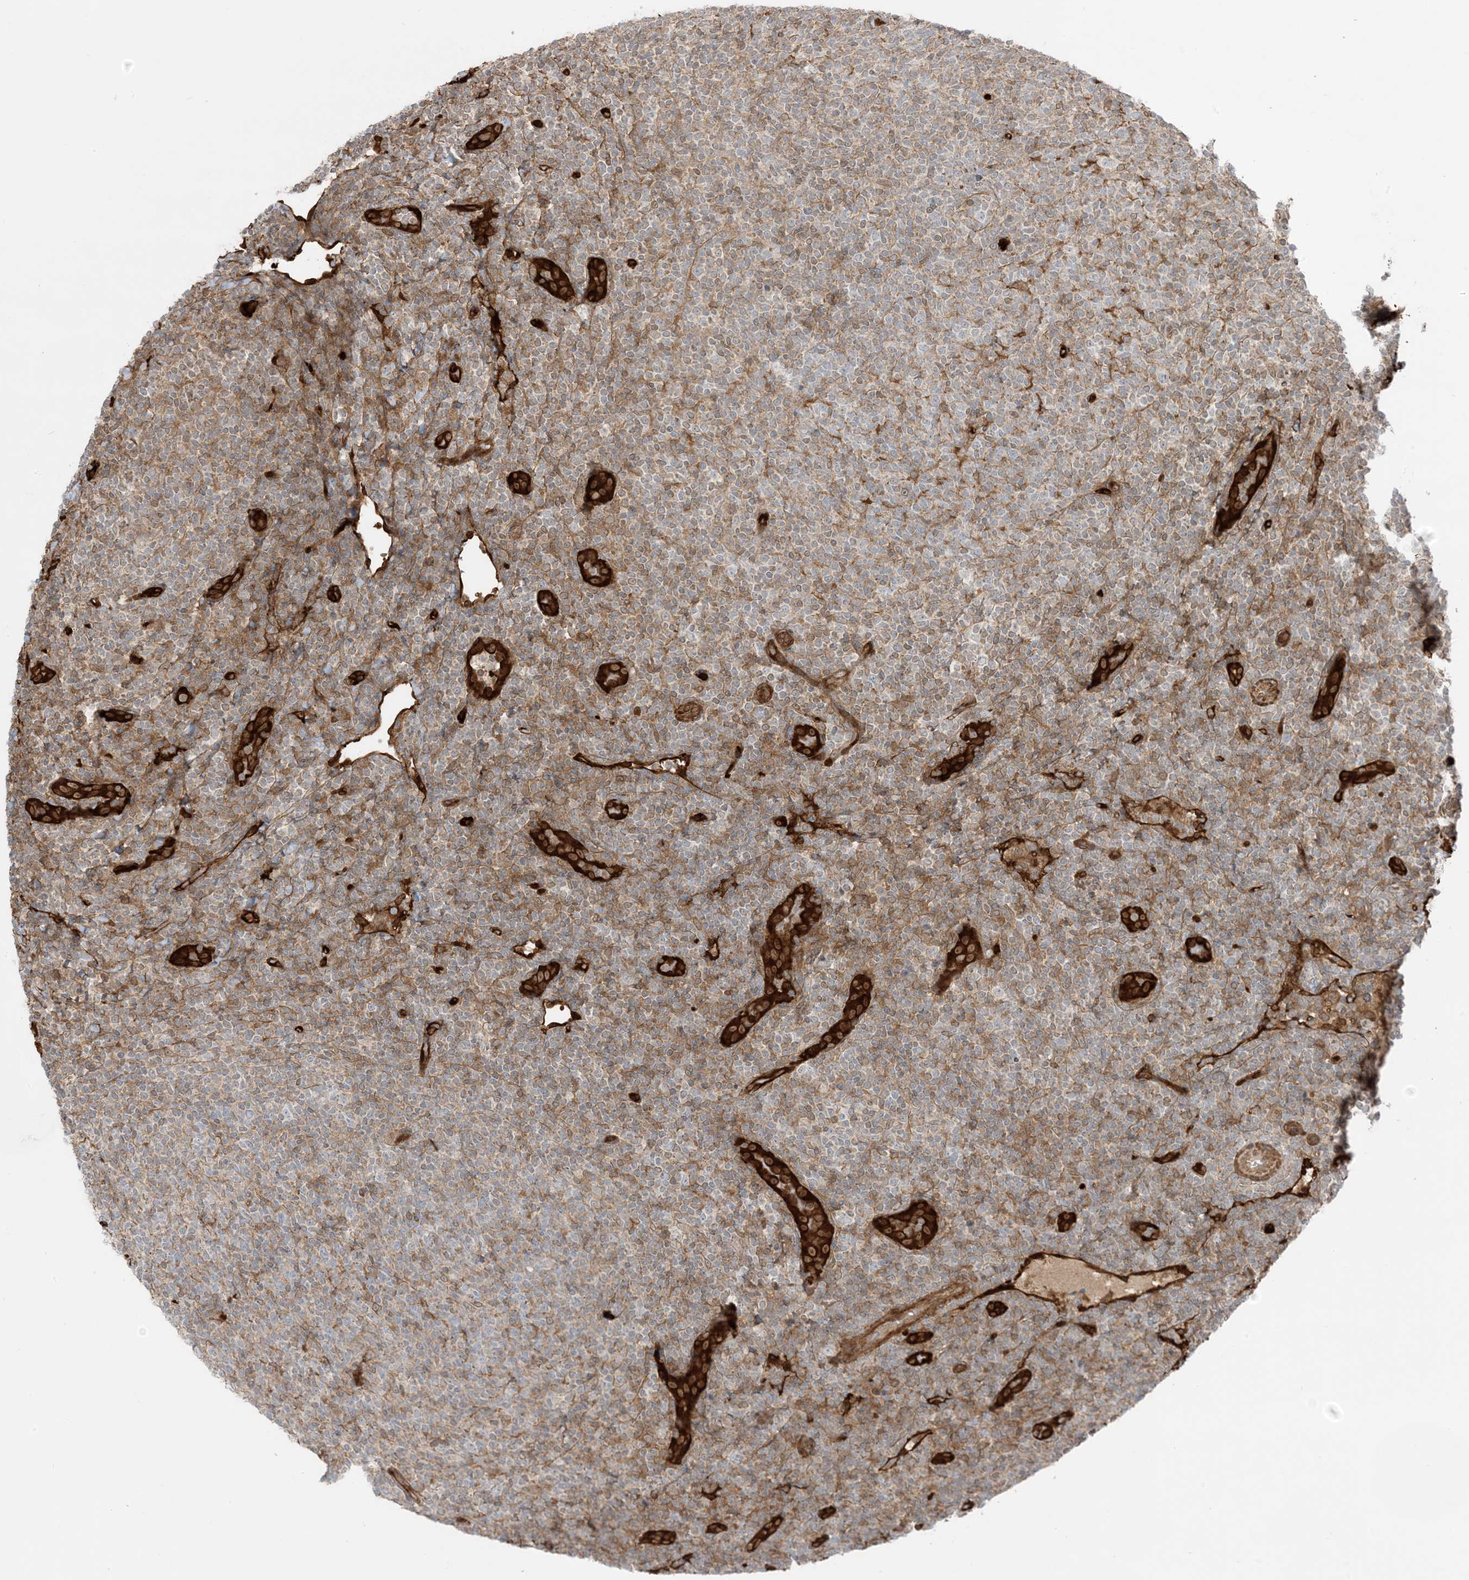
{"staining": {"intensity": "moderate", "quantity": "25%-75%", "location": "cytoplasmic/membranous"}, "tissue": "lymphoma", "cell_type": "Tumor cells", "image_type": "cancer", "snomed": [{"axis": "morphology", "description": "Malignant lymphoma, non-Hodgkin's type, Low grade"}, {"axis": "topography", "description": "Lymph node"}], "caption": "The histopathology image demonstrates staining of lymphoma, revealing moderate cytoplasmic/membranous protein expression (brown color) within tumor cells.", "gene": "PPM1F", "patient": {"sex": "male", "age": 66}}